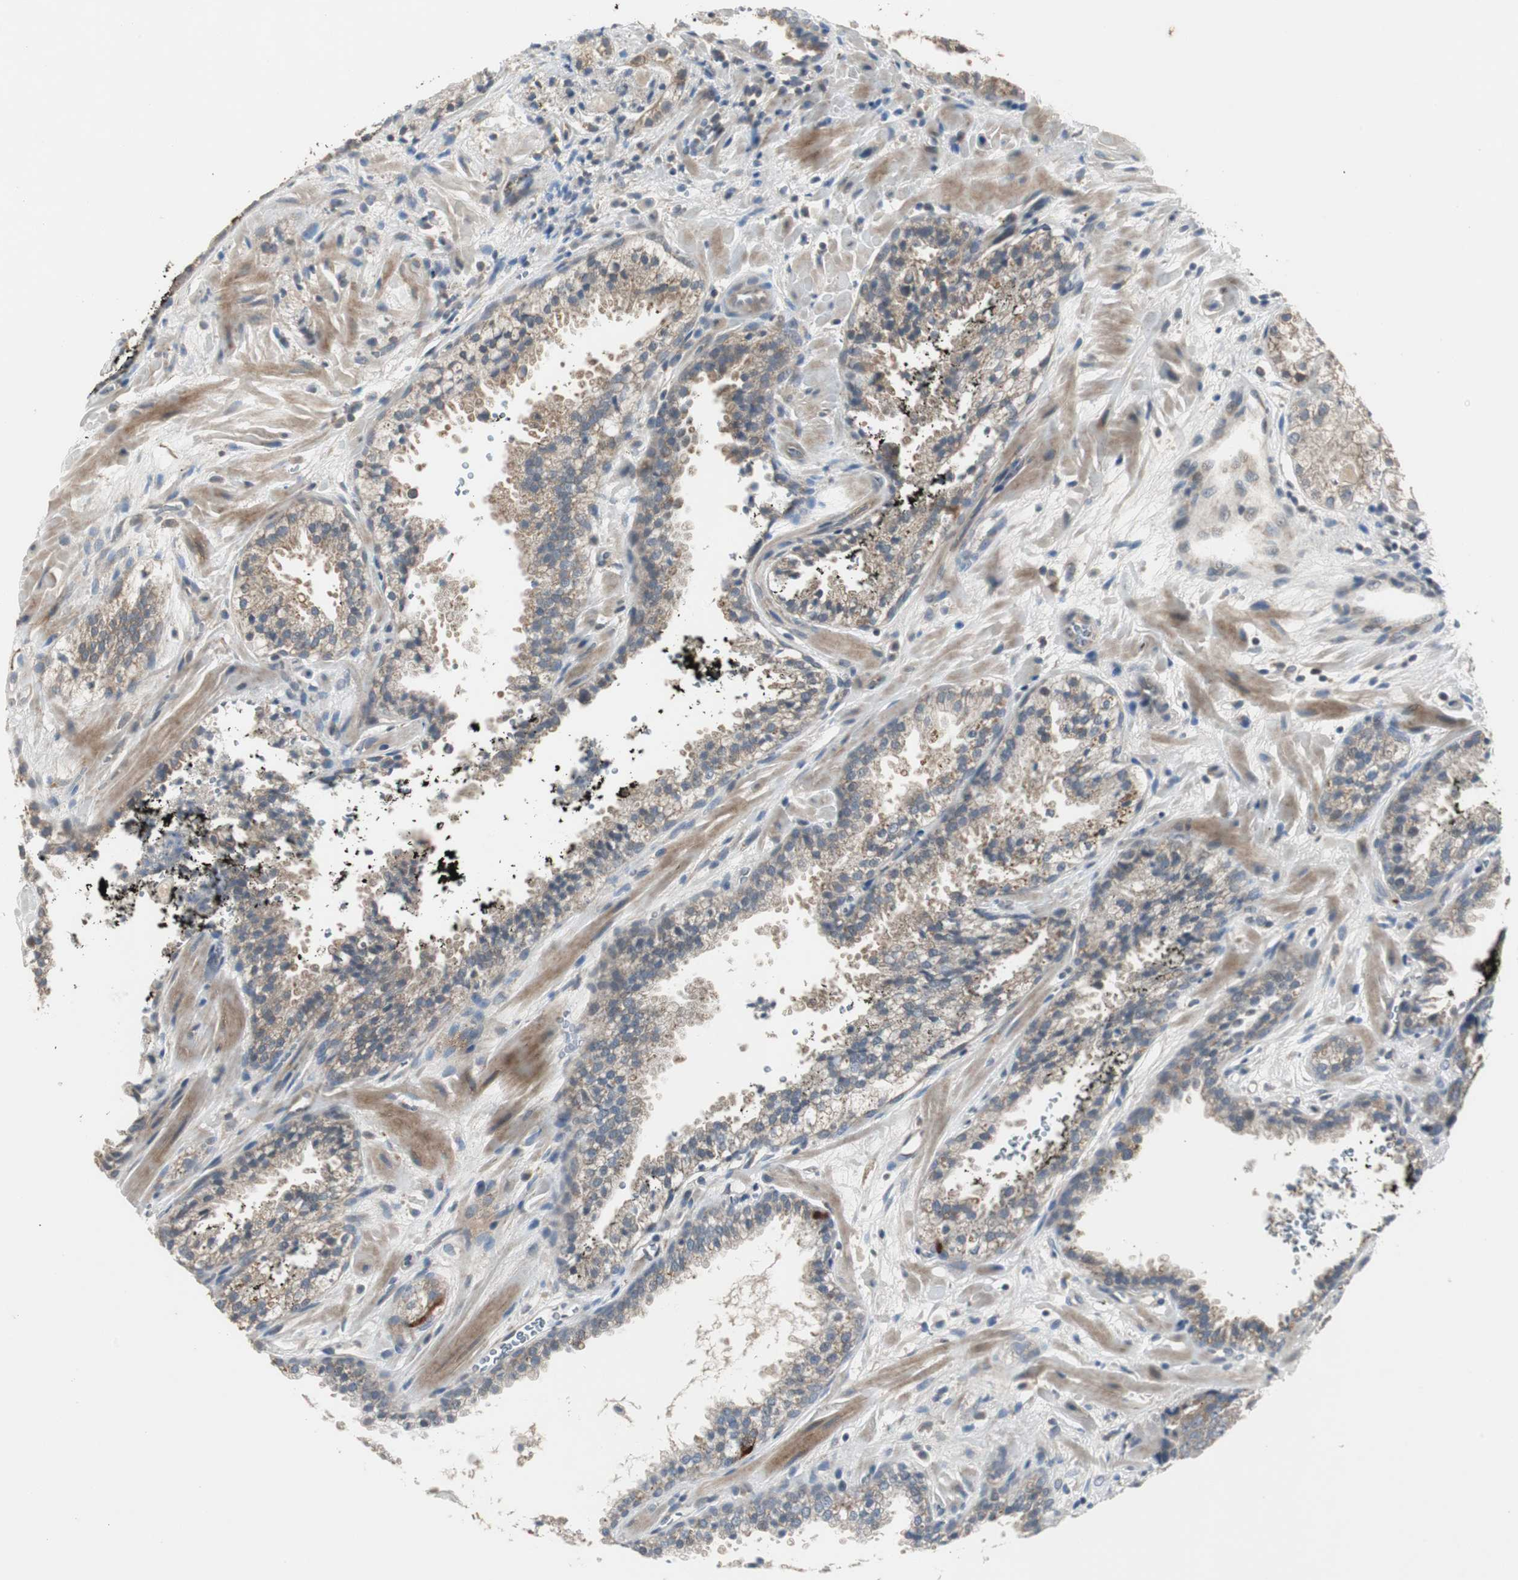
{"staining": {"intensity": "weak", "quantity": ">75%", "location": "cytoplasmic/membranous"}, "tissue": "prostate cancer", "cell_type": "Tumor cells", "image_type": "cancer", "snomed": [{"axis": "morphology", "description": "Adenocarcinoma, High grade"}, {"axis": "topography", "description": "Prostate"}], "caption": "Human prostate cancer (adenocarcinoma (high-grade)) stained for a protein (brown) displays weak cytoplasmic/membranous positive positivity in approximately >75% of tumor cells.", "gene": "MYT1", "patient": {"sex": "male", "age": 58}}